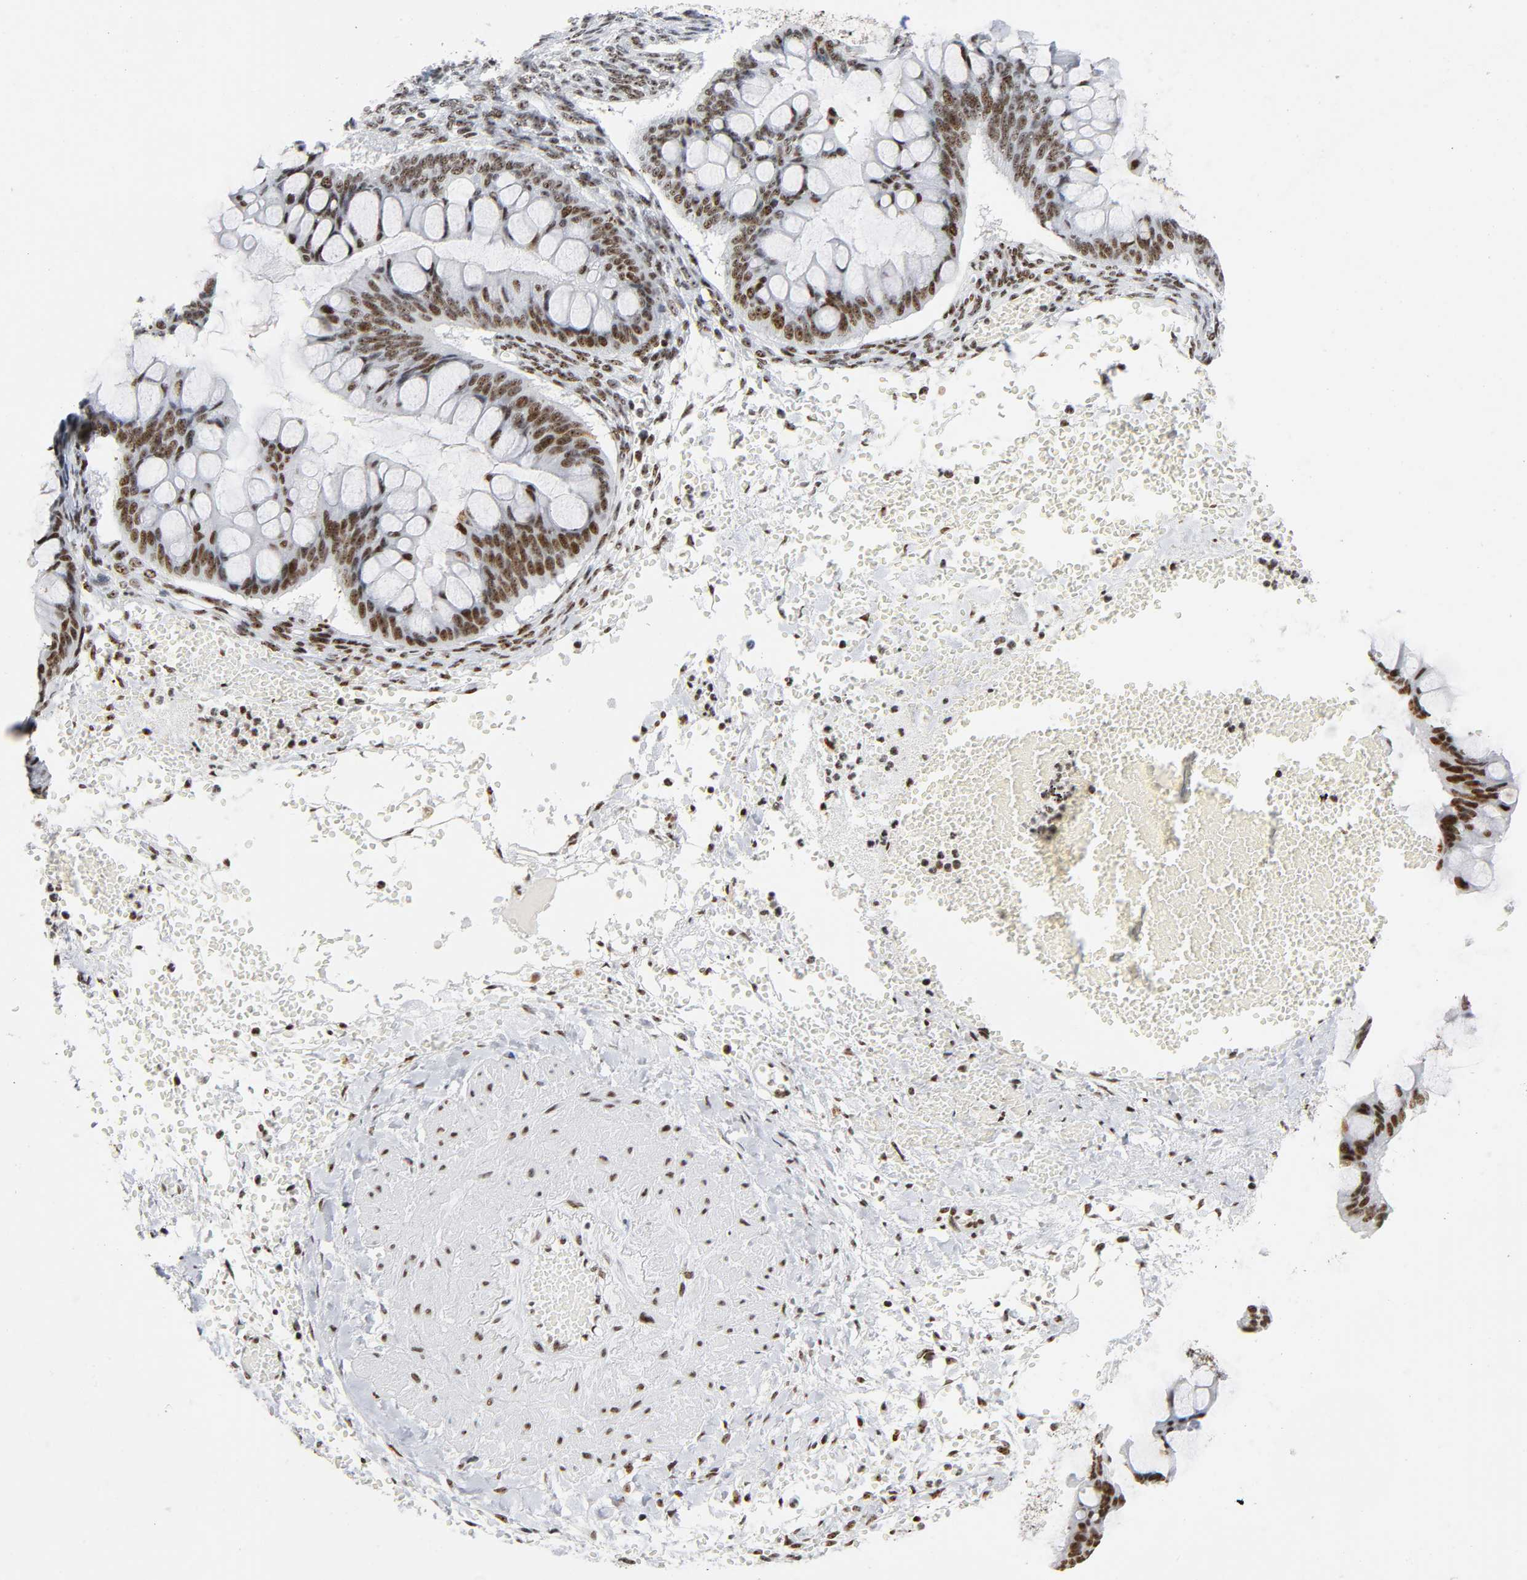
{"staining": {"intensity": "moderate", "quantity": ">75%", "location": "nuclear"}, "tissue": "ovarian cancer", "cell_type": "Tumor cells", "image_type": "cancer", "snomed": [{"axis": "morphology", "description": "Cystadenocarcinoma, mucinous, NOS"}, {"axis": "topography", "description": "Ovary"}], "caption": "Protein analysis of mucinous cystadenocarcinoma (ovarian) tissue reveals moderate nuclear positivity in approximately >75% of tumor cells. Nuclei are stained in blue.", "gene": "UBTF", "patient": {"sex": "female", "age": 73}}